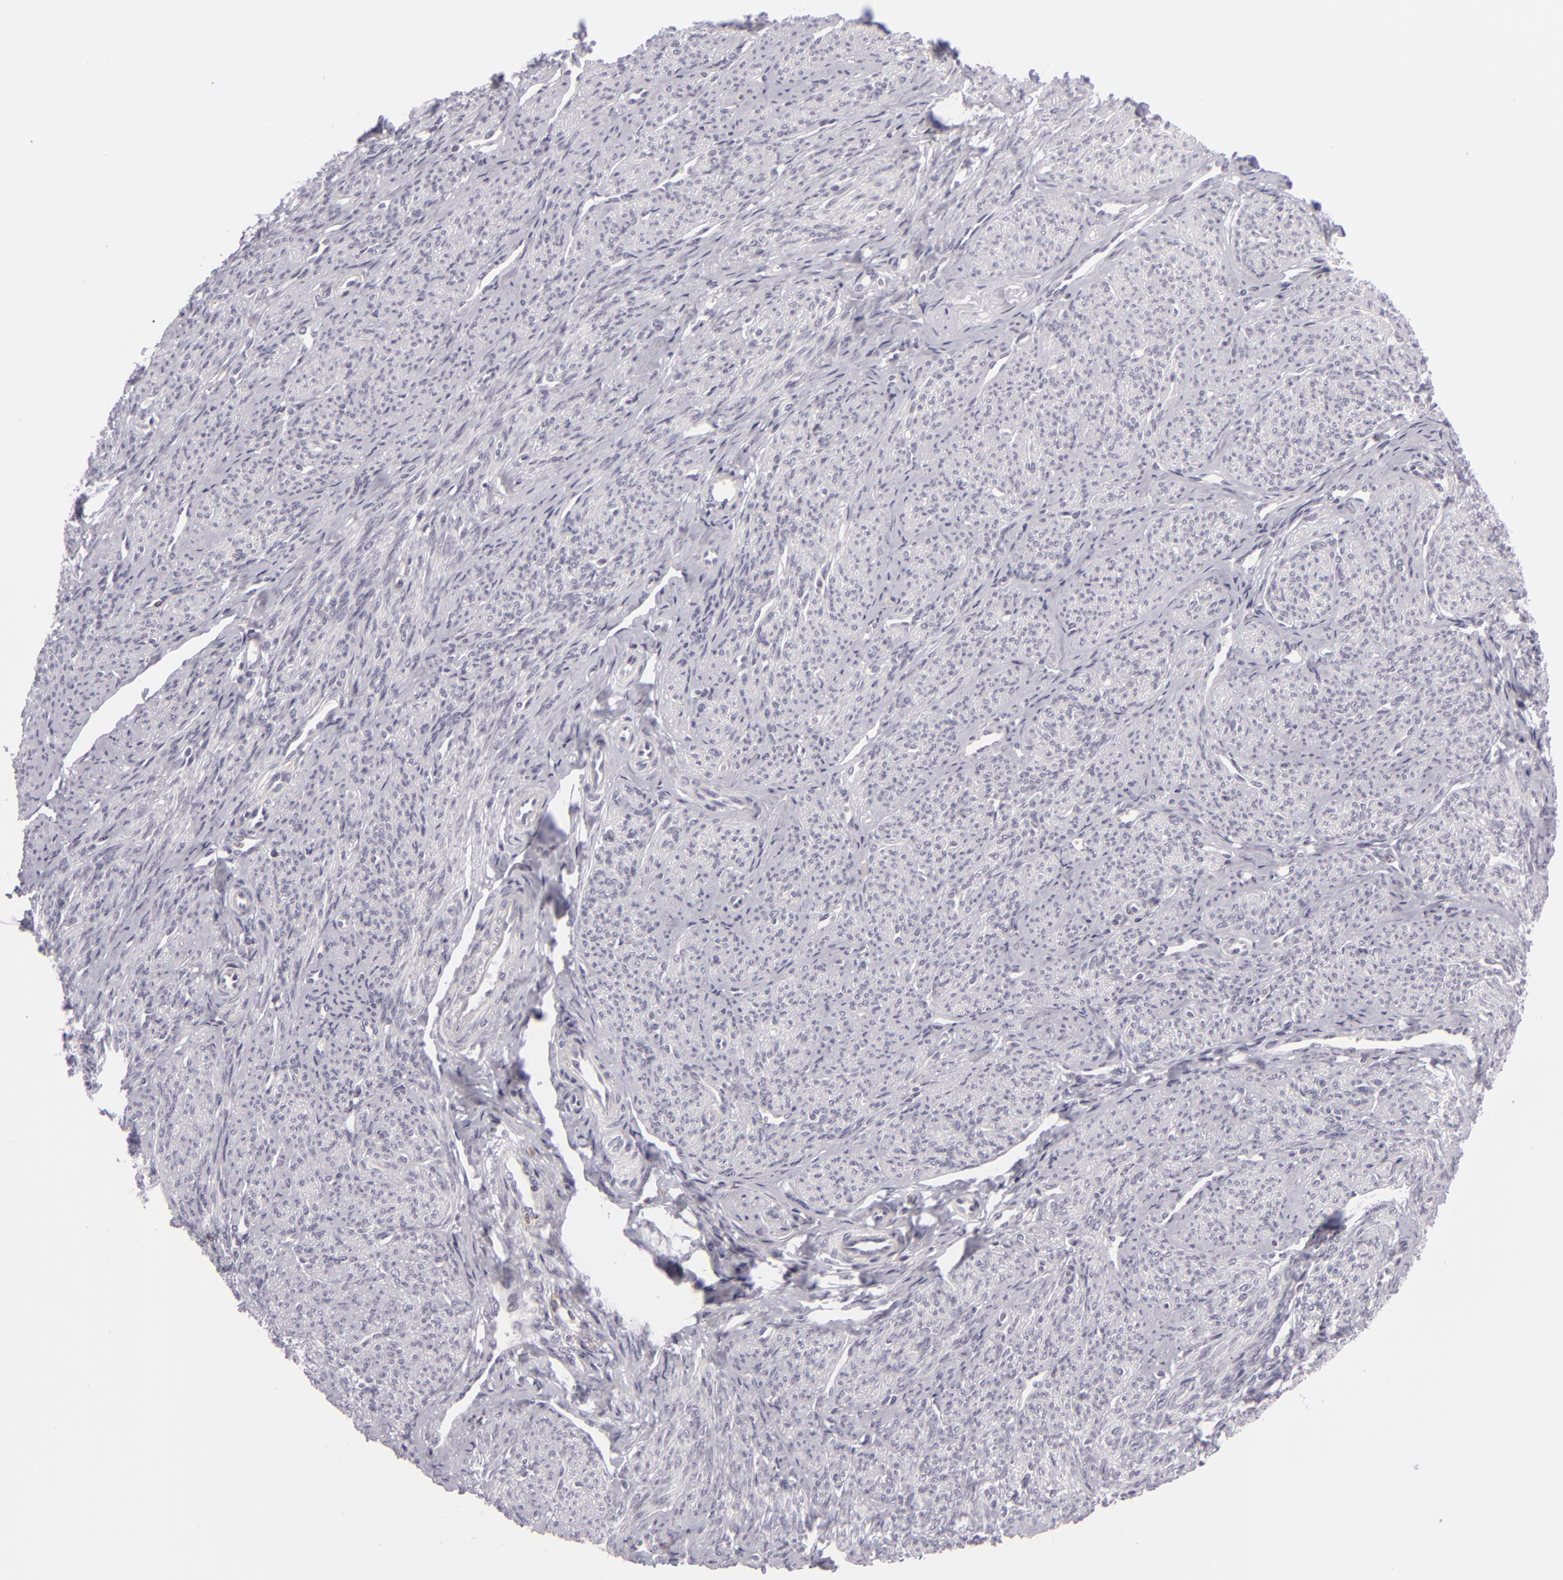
{"staining": {"intensity": "negative", "quantity": "none", "location": "none"}, "tissue": "smooth muscle", "cell_type": "Smooth muscle cells", "image_type": "normal", "snomed": [{"axis": "morphology", "description": "Normal tissue, NOS"}, {"axis": "topography", "description": "Cervix"}, {"axis": "topography", "description": "Endometrium"}], "caption": "IHC of benign smooth muscle displays no positivity in smooth muscle cells.", "gene": "KCNAB2", "patient": {"sex": "female", "age": 65}}